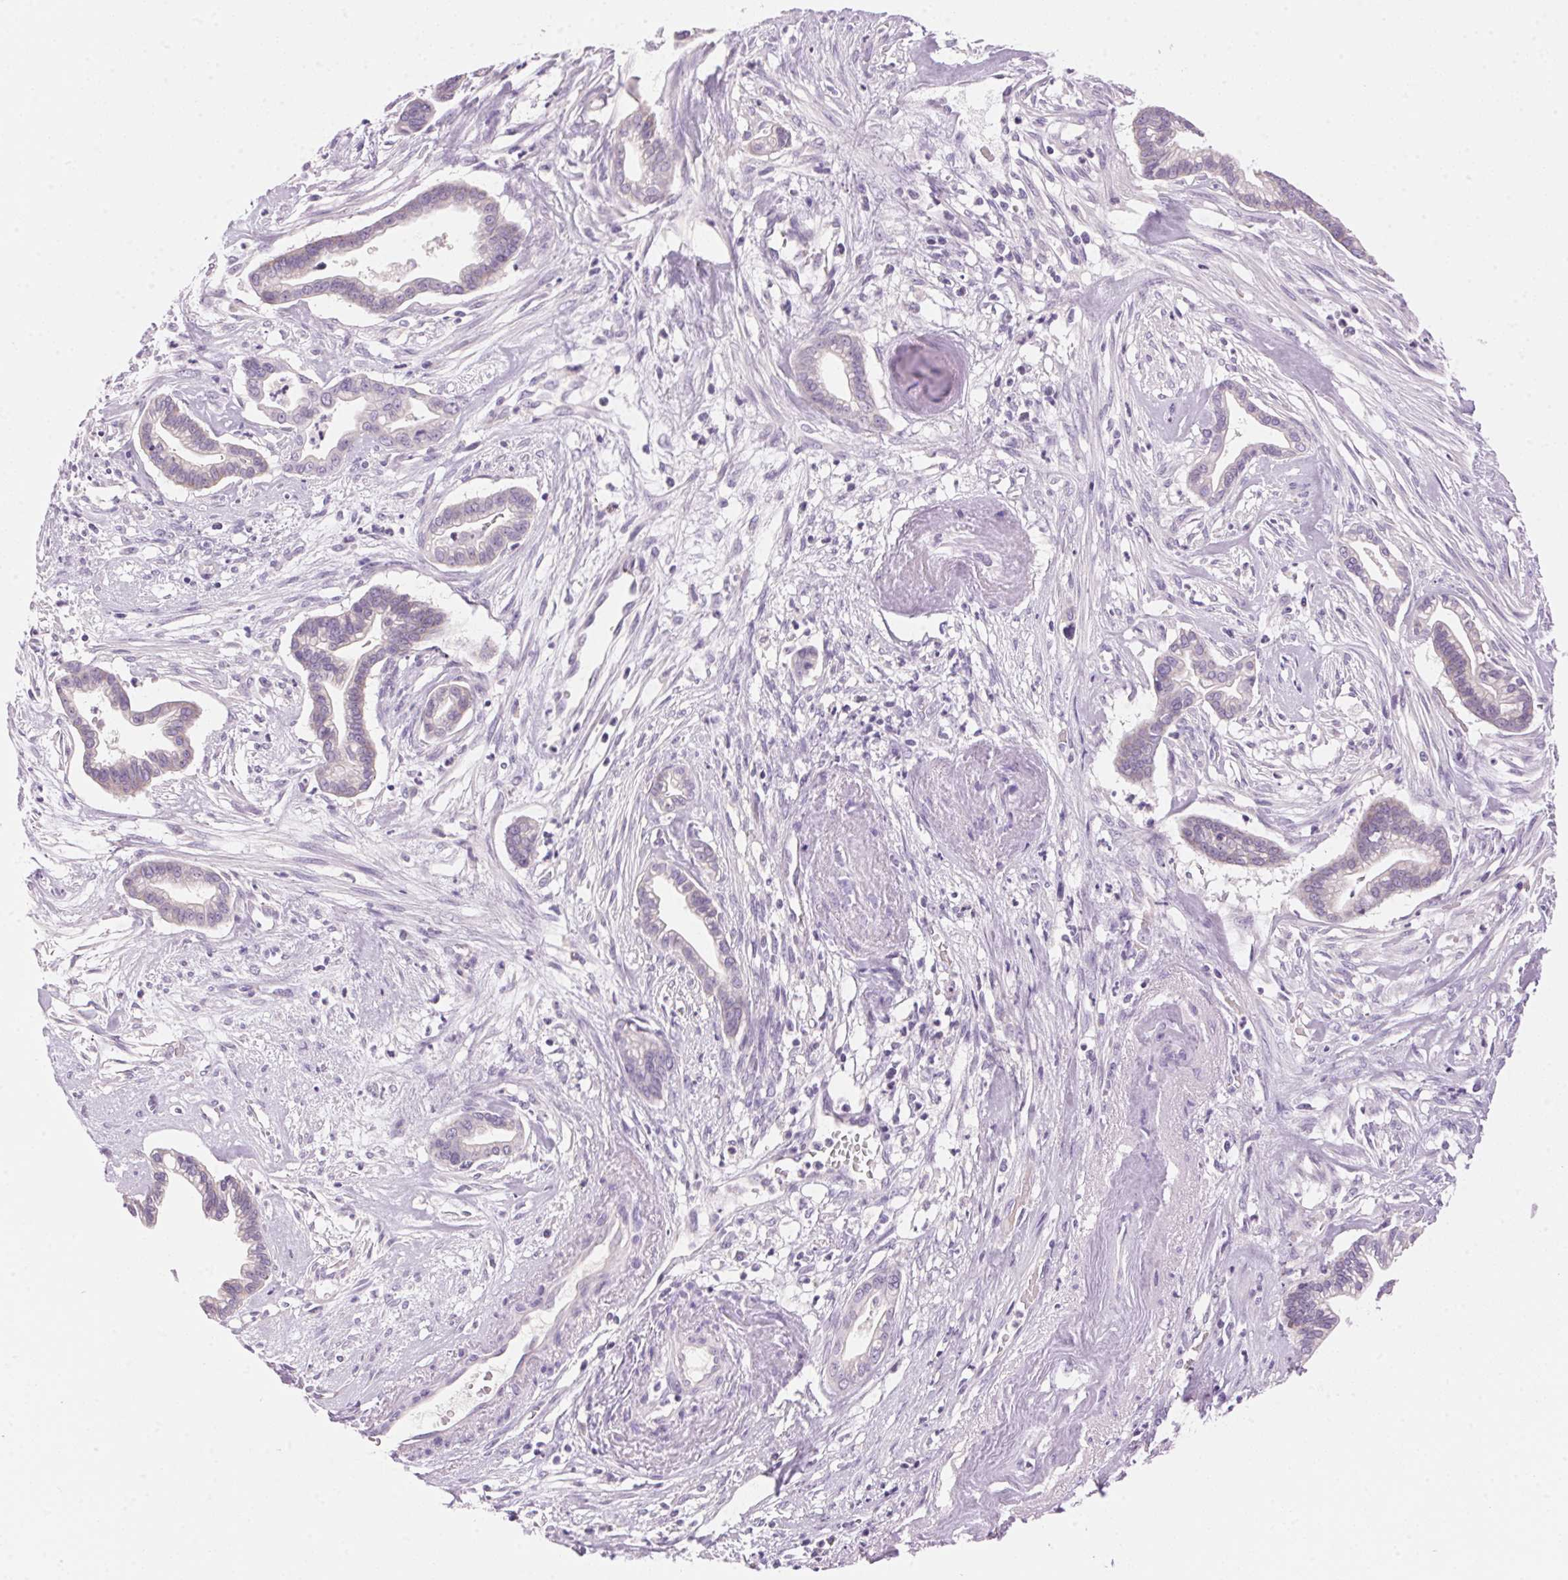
{"staining": {"intensity": "negative", "quantity": "none", "location": "none"}, "tissue": "cervical cancer", "cell_type": "Tumor cells", "image_type": "cancer", "snomed": [{"axis": "morphology", "description": "Adenocarcinoma, NOS"}, {"axis": "topography", "description": "Cervix"}], "caption": "Tumor cells are negative for protein expression in human cervical cancer (adenocarcinoma).", "gene": "HSD17B2", "patient": {"sex": "female", "age": 62}}